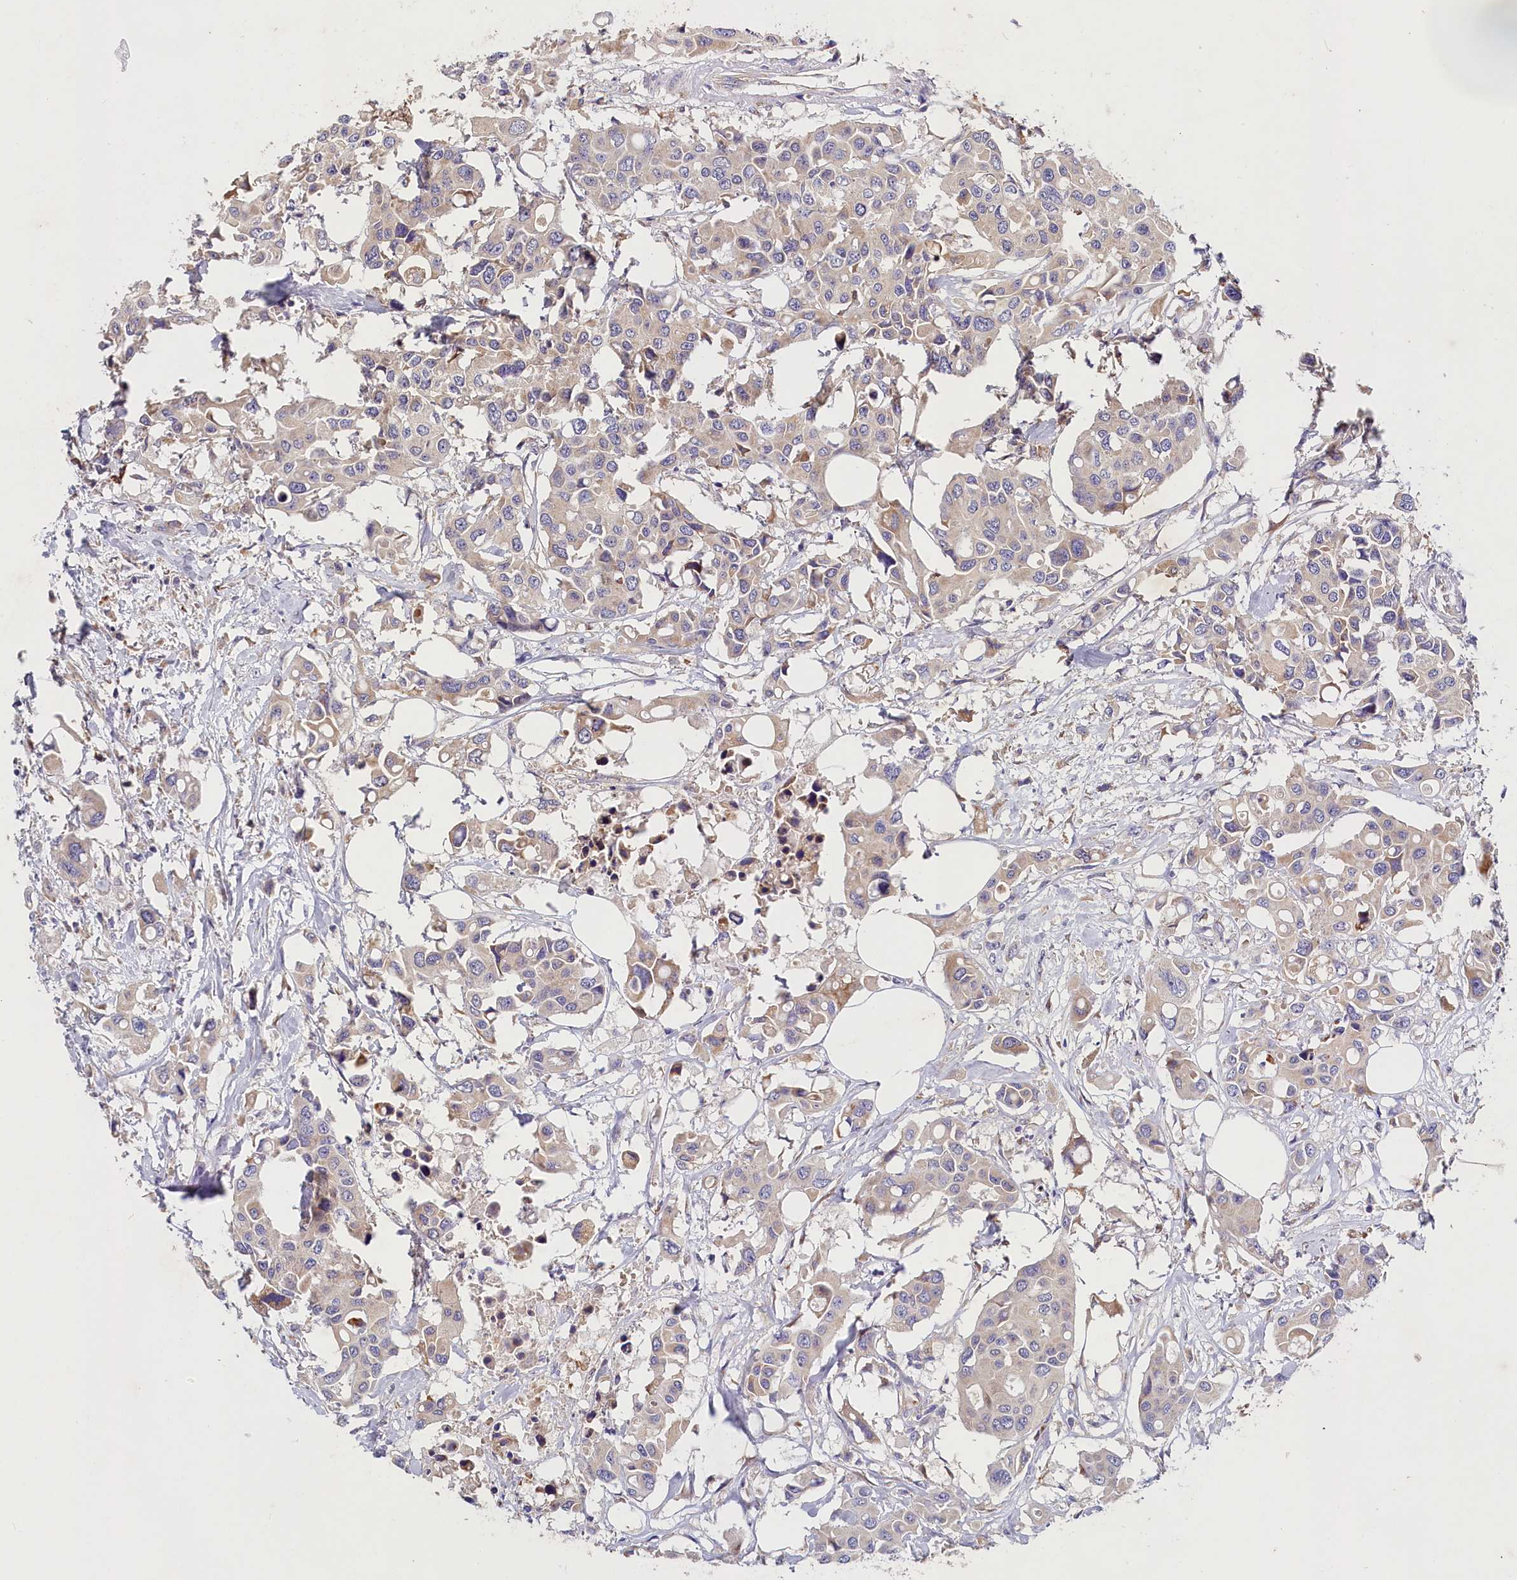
{"staining": {"intensity": "weak", "quantity": "25%-75%", "location": "cytoplasmic/membranous"}, "tissue": "colorectal cancer", "cell_type": "Tumor cells", "image_type": "cancer", "snomed": [{"axis": "morphology", "description": "Adenocarcinoma, NOS"}, {"axis": "topography", "description": "Colon"}], "caption": "A histopathology image showing weak cytoplasmic/membranous positivity in approximately 25%-75% of tumor cells in colorectal adenocarcinoma, as visualized by brown immunohistochemical staining.", "gene": "ST7L", "patient": {"sex": "male", "age": 77}}